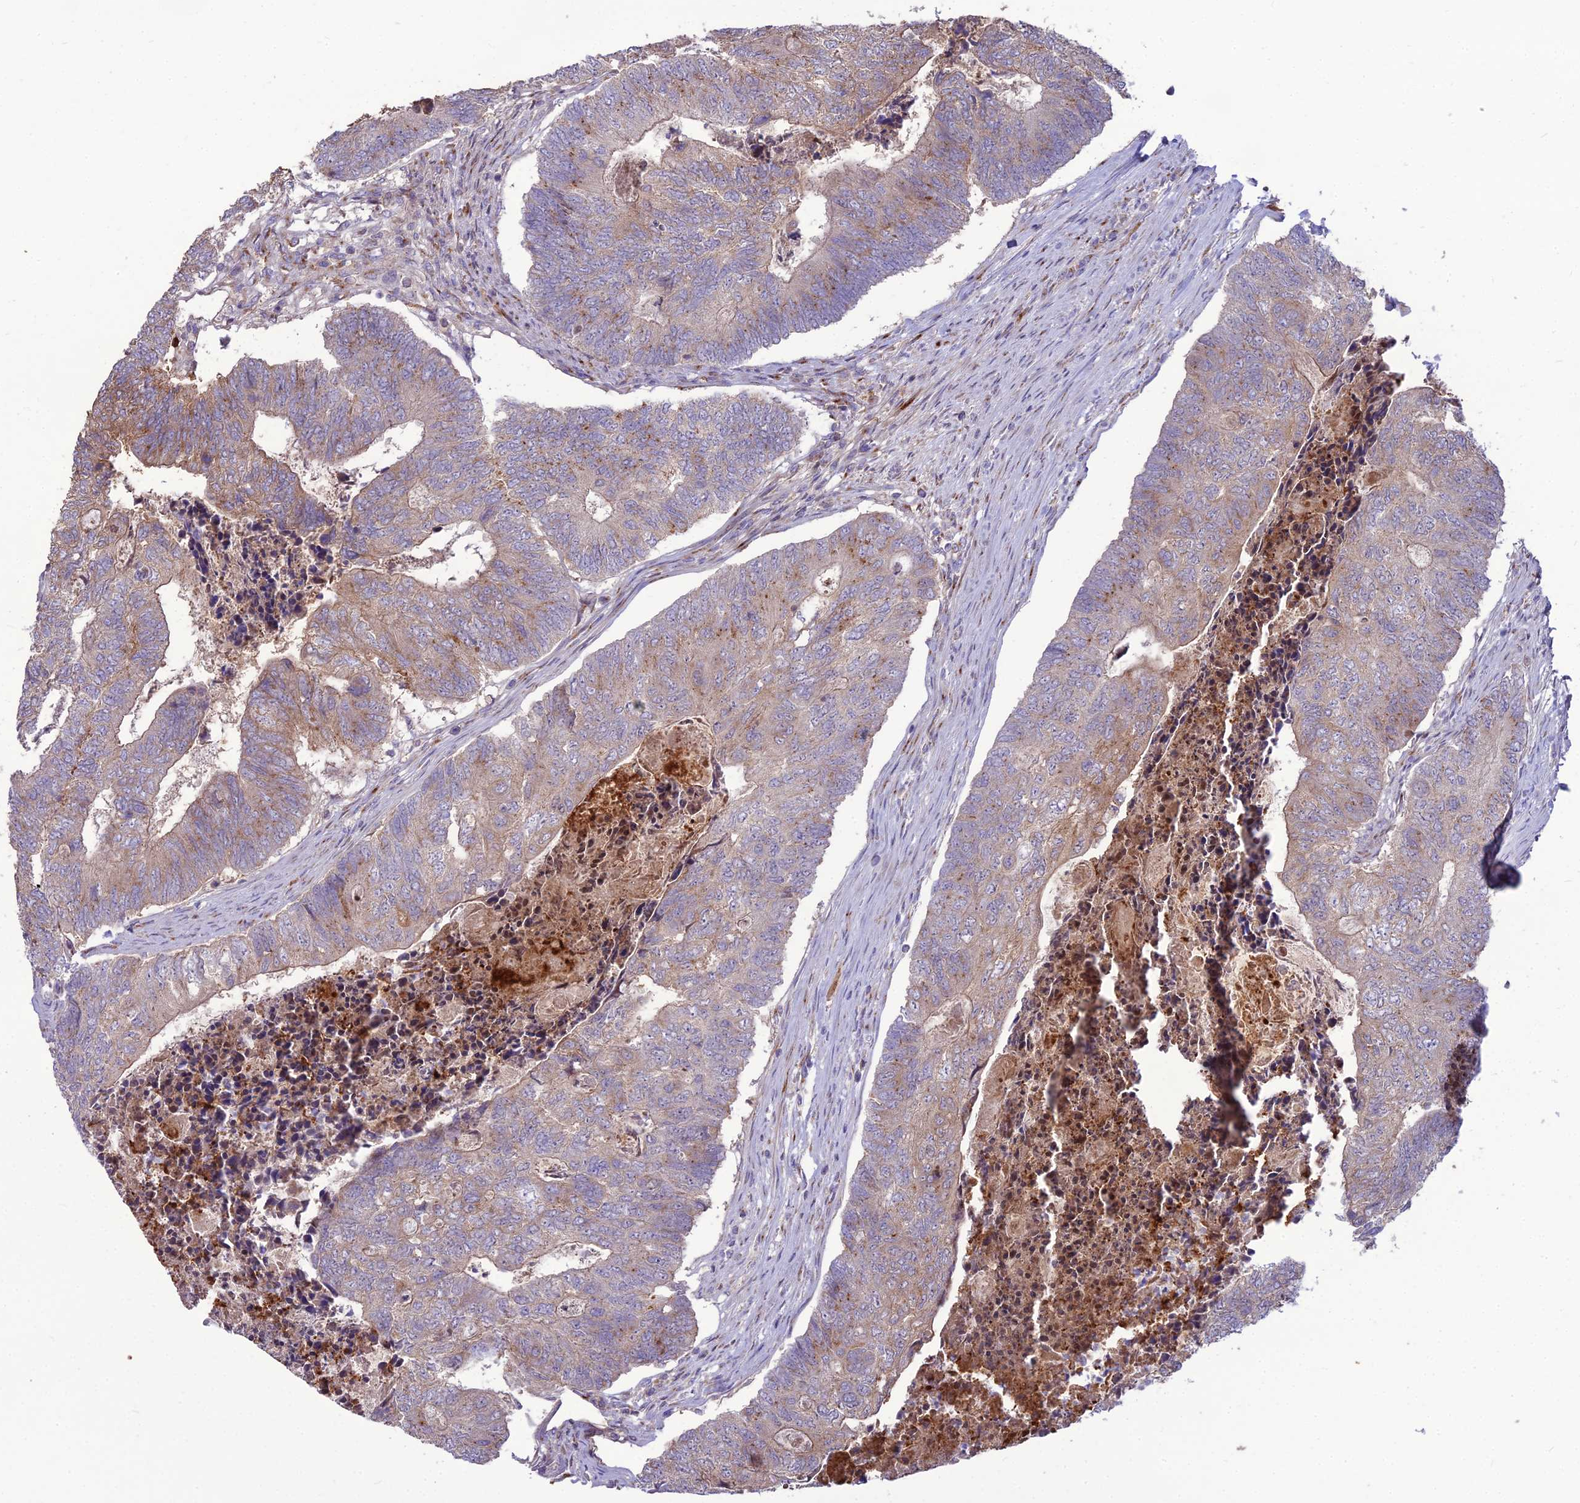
{"staining": {"intensity": "moderate", "quantity": "<25%", "location": "cytoplasmic/membranous"}, "tissue": "colorectal cancer", "cell_type": "Tumor cells", "image_type": "cancer", "snomed": [{"axis": "morphology", "description": "Adenocarcinoma, NOS"}, {"axis": "topography", "description": "Colon"}], "caption": "The micrograph exhibits immunohistochemical staining of colorectal cancer. There is moderate cytoplasmic/membranous positivity is appreciated in approximately <25% of tumor cells.", "gene": "SPRYD7", "patient": {"sex": "female", "age": 67}}